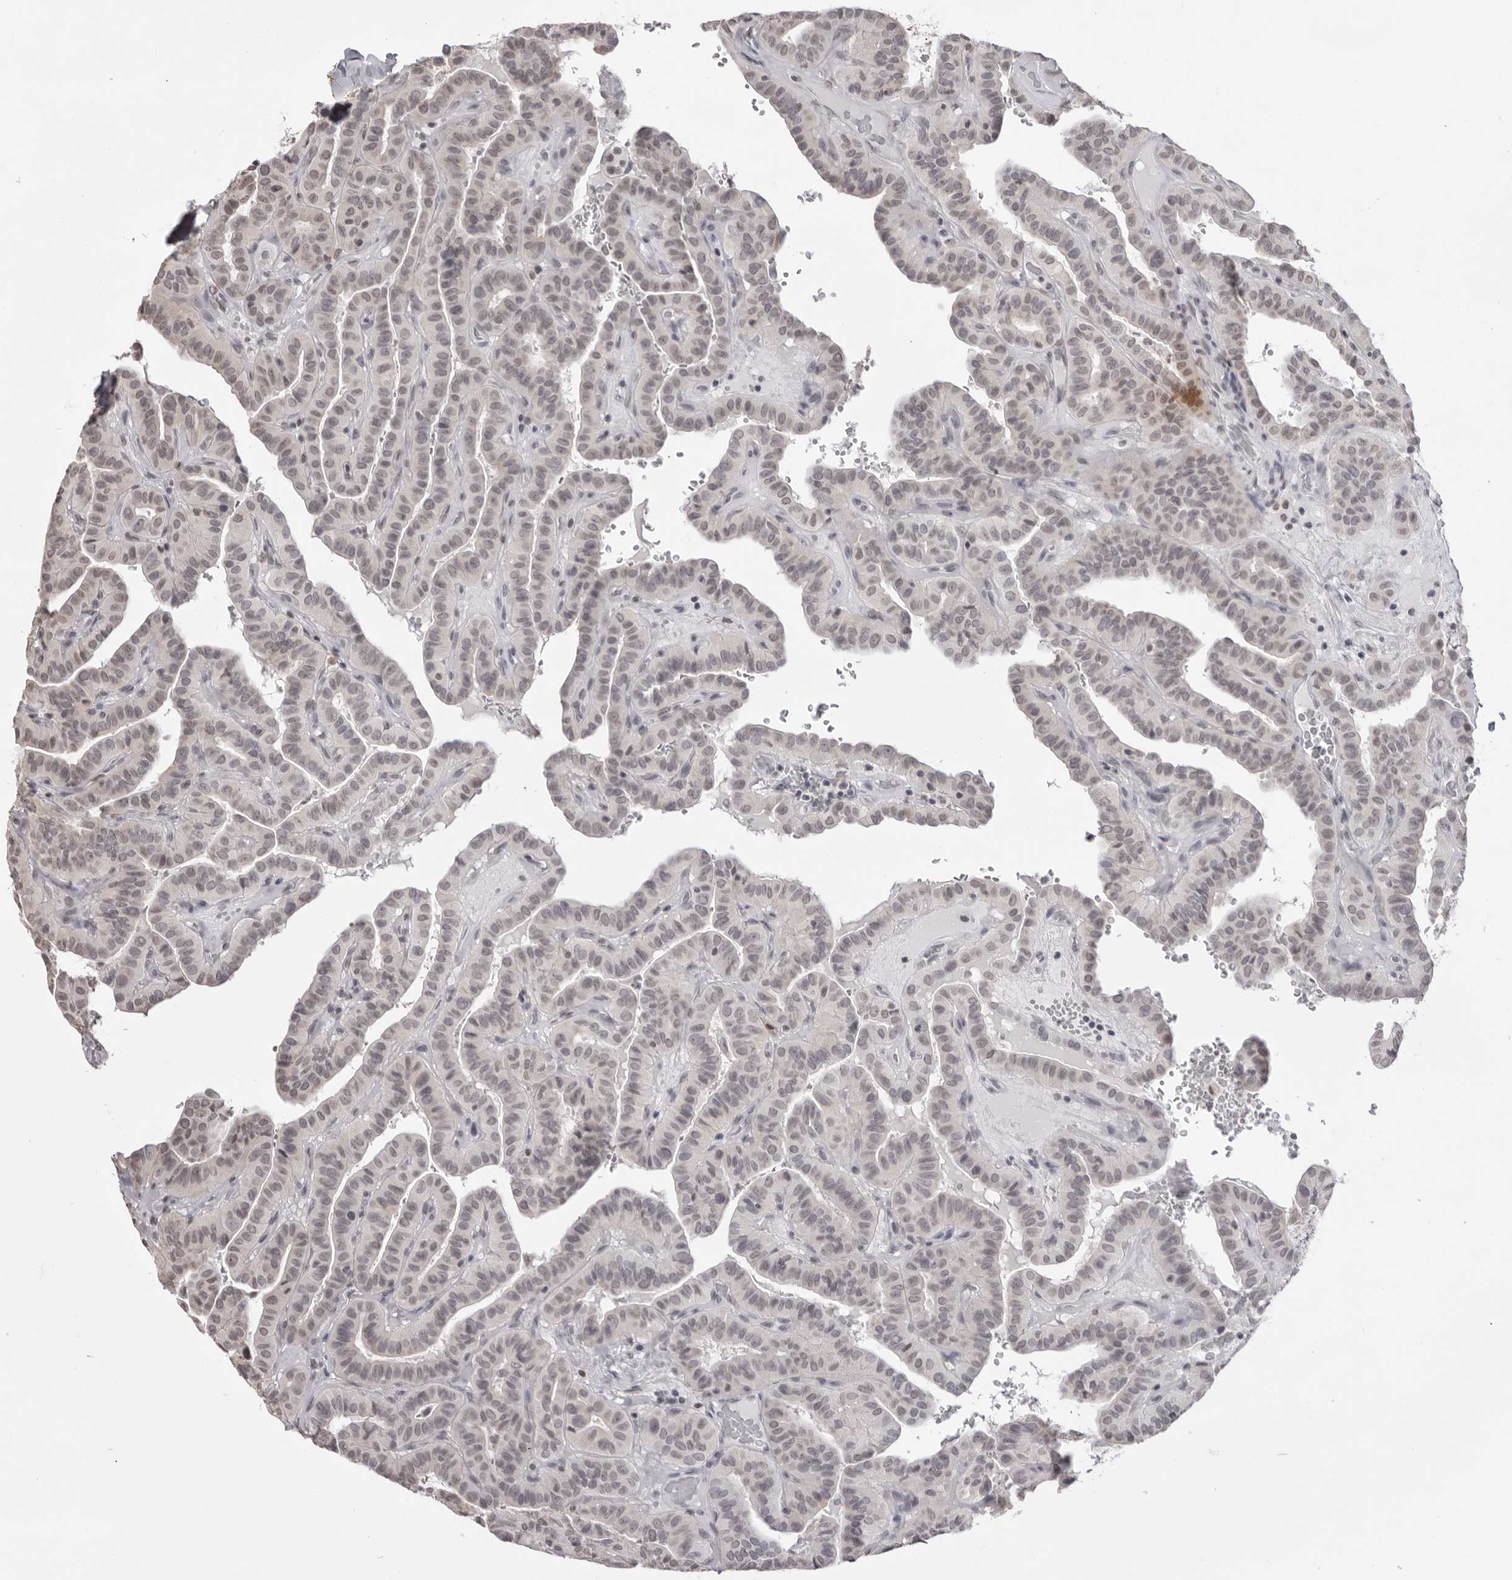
{"staining": {"intensity": "weak", "quantity": "<25%", "location": "nuclear"}, "tissue": "thyroid cancer", "cell_type": "Tumor cells", "image_type": "cancer", "snomed": [{"axis": "morphology", "description": "Papillary adenocarcinoma, NOS"}, {"axis": "topography", "description": "Thyroid gland"}], "caption": "Immunohistochemistry (IHC) image of human thyroid cancer (papillary adenocarcinoma) stained for a protein (brown), which reveals no expression in tumor cells.", "gene": "NTM", "patient": {"sex": "male", "age": 77}}